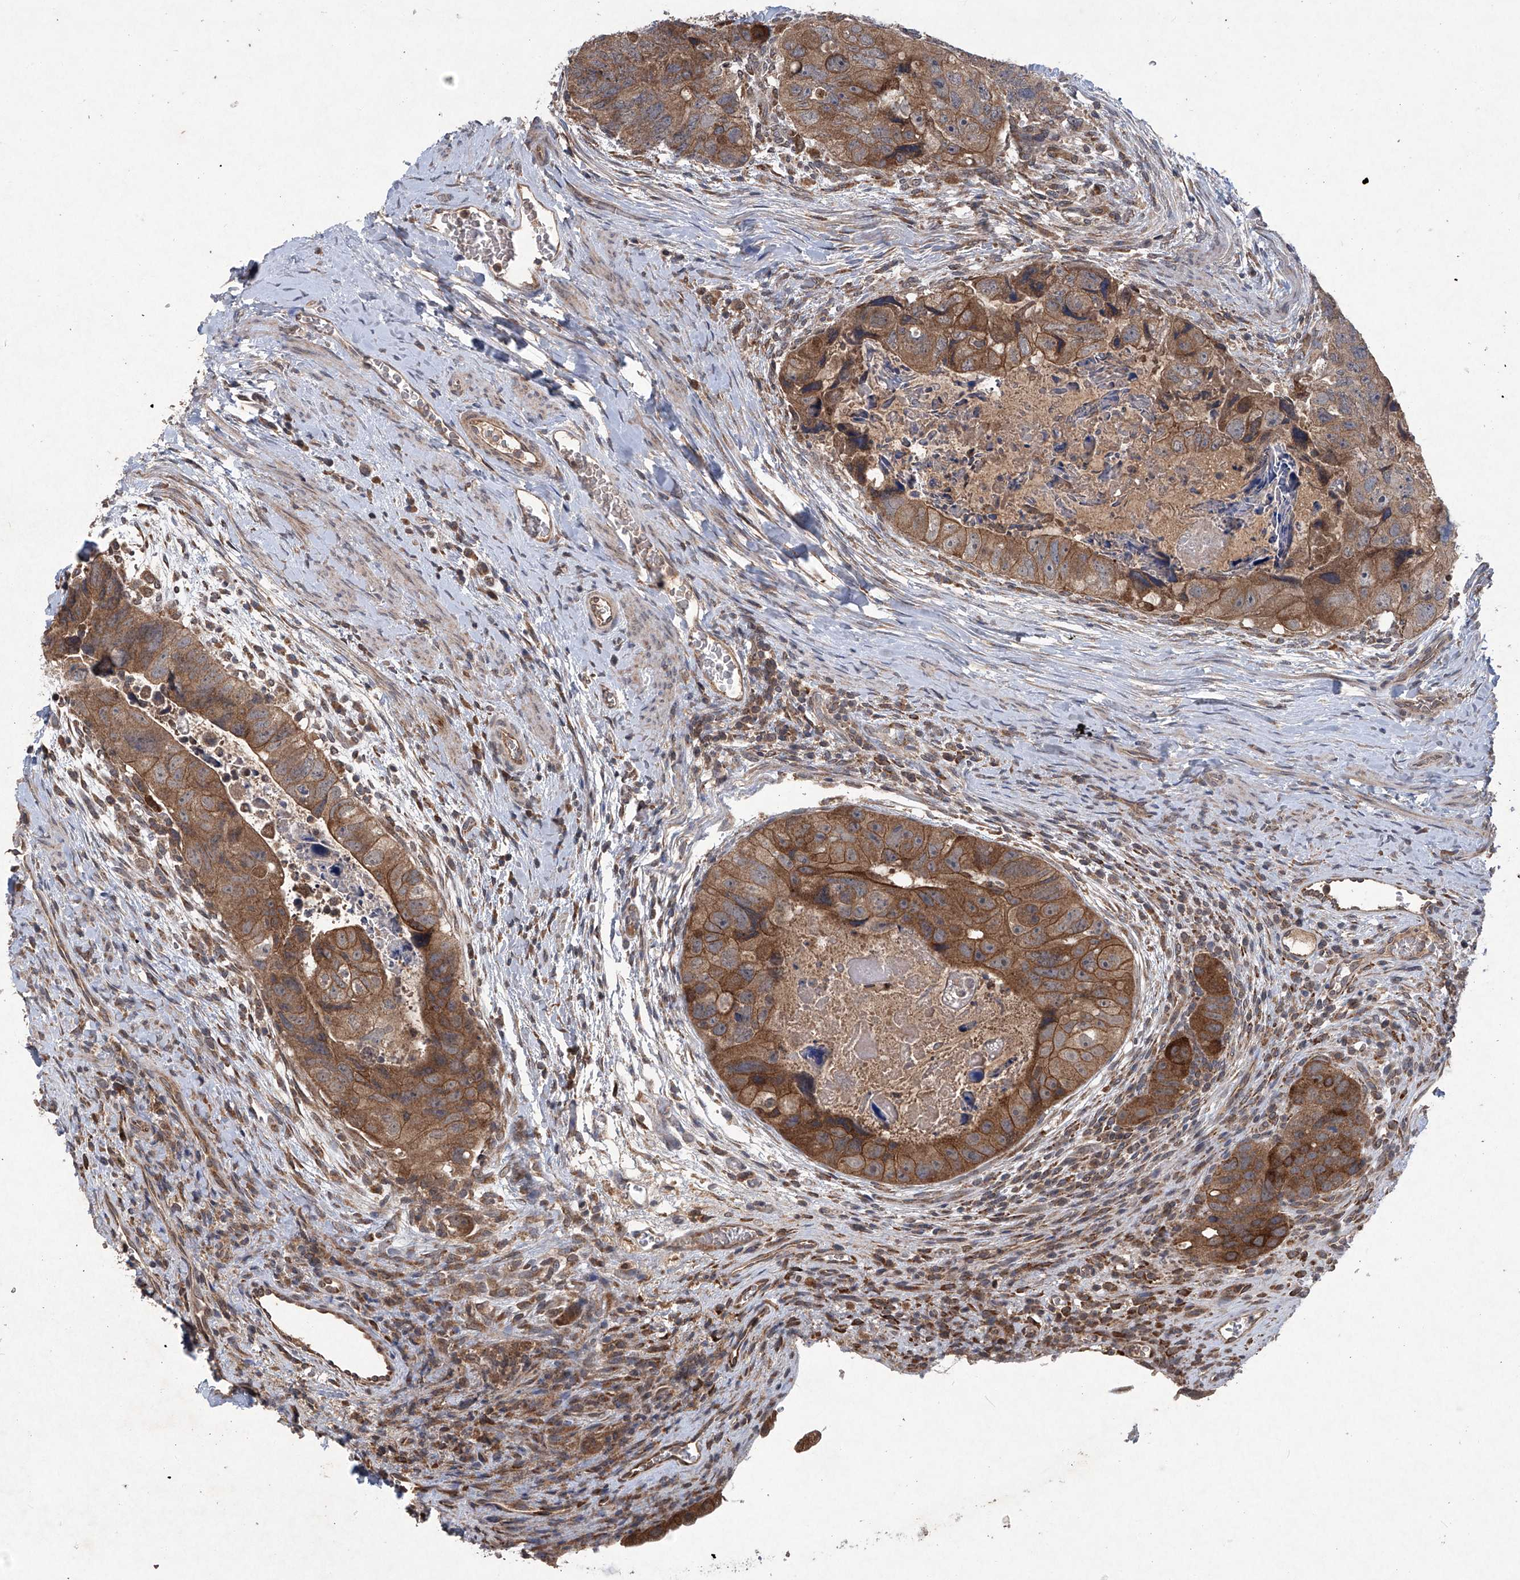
{"staining": {"intensity": "moderate", "quantity": ">75%", "location": "cytoplasmic/membranous"}, "tissue": "colorectal cancer", "cell_type": "Tumor cells", "image_type": "cancer", "snomed": [{"axis": "morphology", "description": "Adenocarcinoma, NOS"}, {"axis": "topography", "description": "Rectum"}], "caption": "This is an image of immunohistochemistry (IHC) staining of colorectal adenocarcinoma, which shows moderate expression in the cytoplasmic/membranous of tumor cells.", "gene": "SUMF2", "patient": {"sex": "male", "age": 59}}